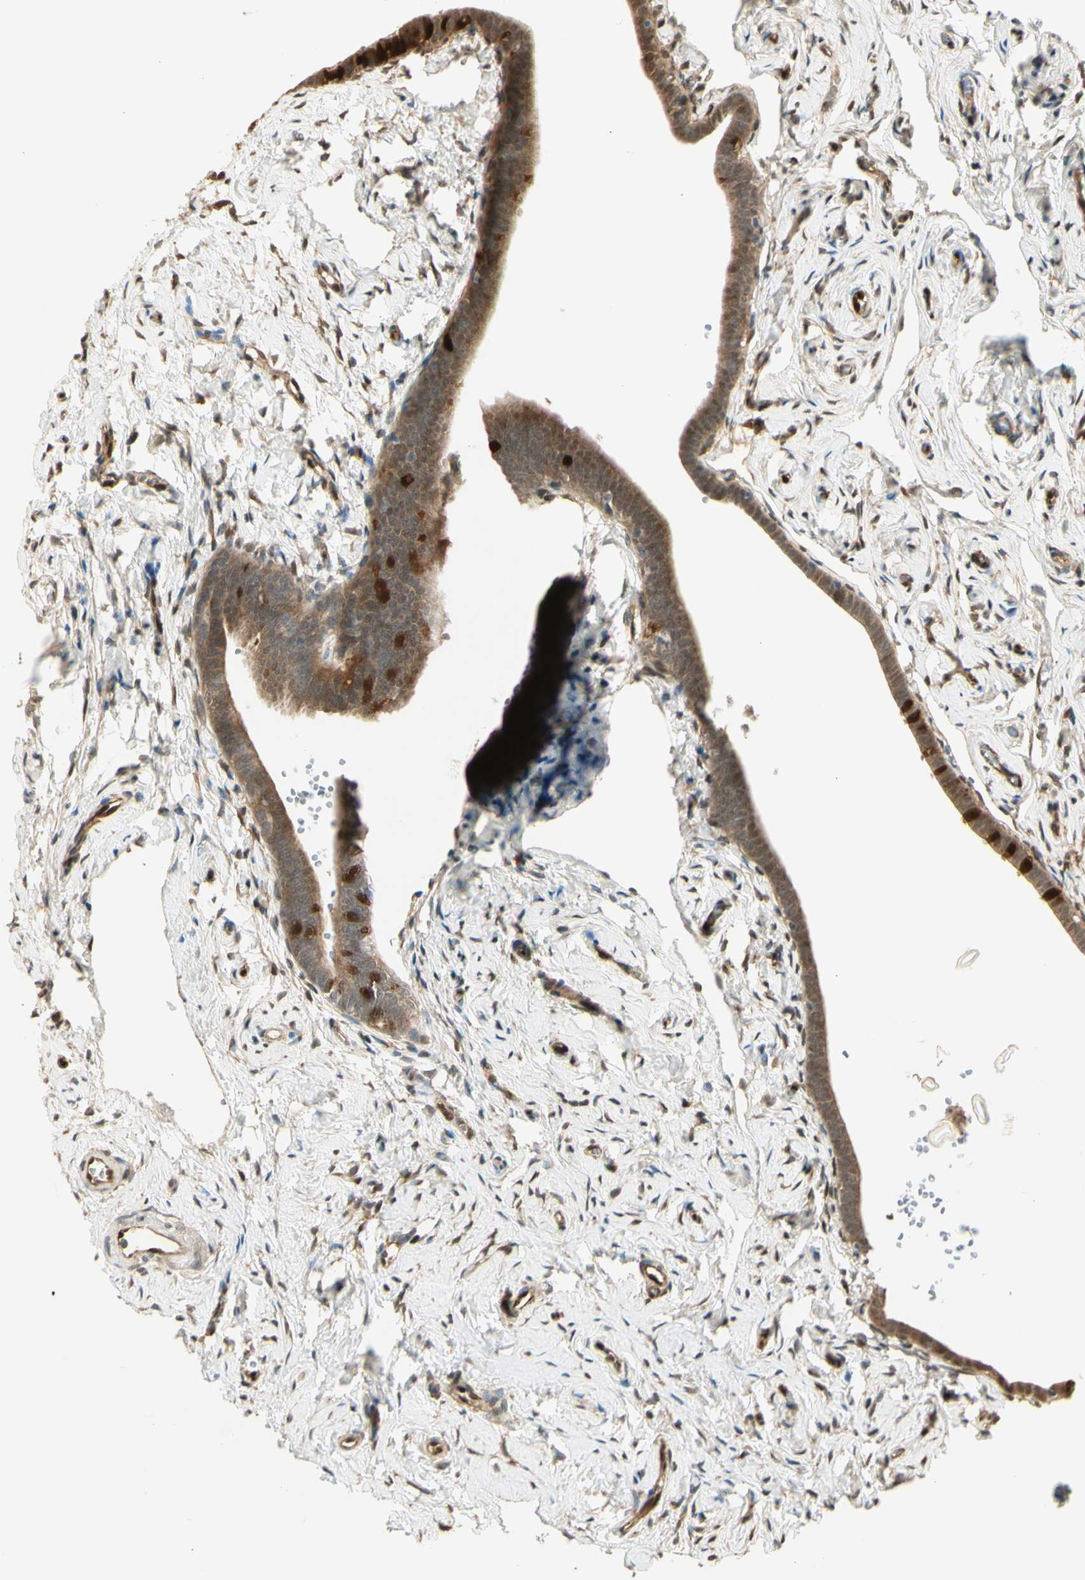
{"staining": {"intensity": "strong", "quantity": "25%-75%", "location": "cytoplasmic/membranous,nuclear"}, "tissue": "fallopian tube", "cell_type": "Glandular cells", "image_type": "normal", "snomed": [{"axis": "morphology", "description": "Normal tissue, NOS"}, {"axis": "topography", "description": "Fallopian tube"}], "caption": "The immunohistochemical stain highlights strong cytoplasmic/membranous,nuclear expression in glandular cells of normal fallopian tube. The staining was performed using DAB, with brown indicating positive protein expression. Nuclei are stained blue with hematoxylin.", "gene": "SERPINB6", "patient": {"sex": "female", "age": 71}}